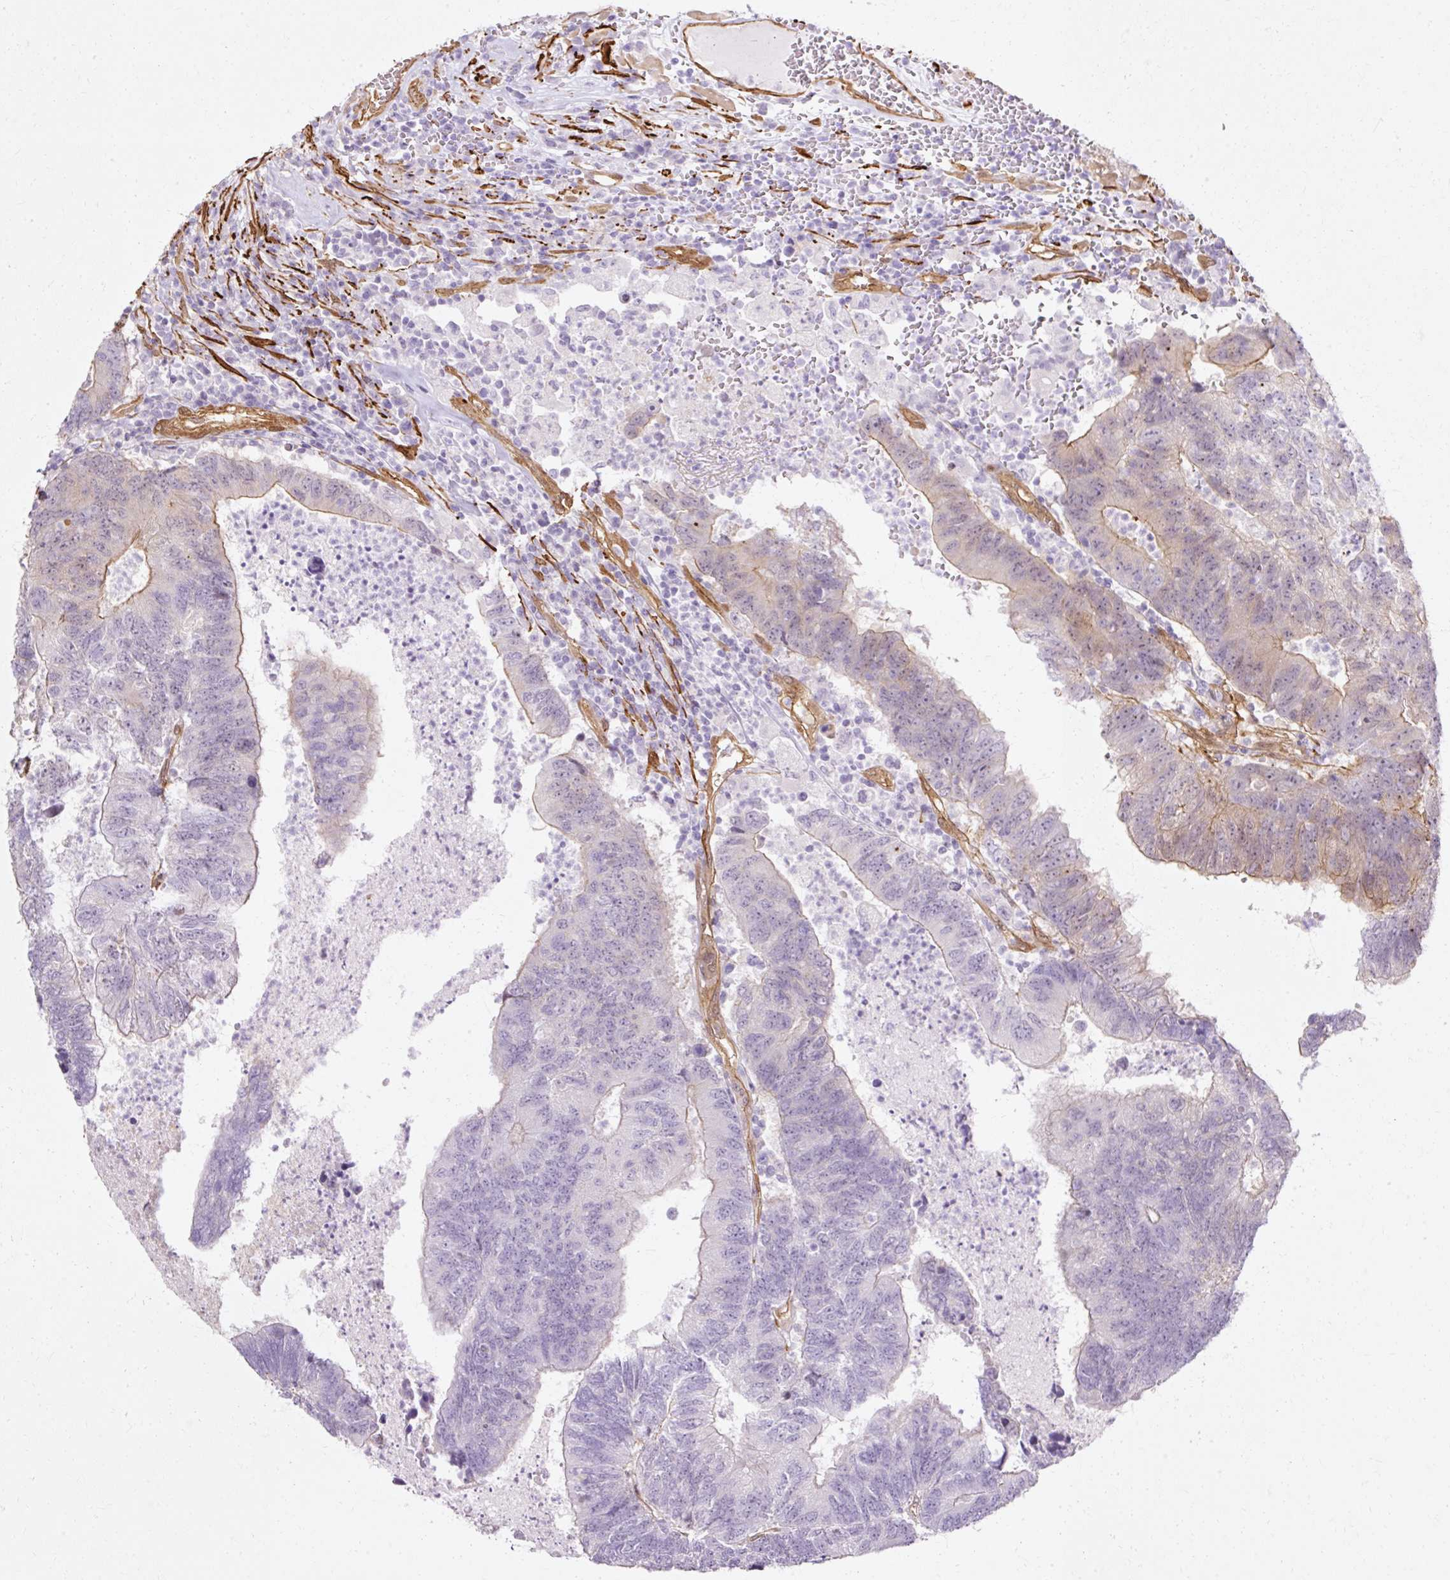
{"staining": {"intensity": "weak", "quantity": "<25%", "location": "cytoplasmic/membranous"}, "tissue": "colorectal cancer", "cell_type": "Tumor cells", "image_type": "cancer", "snomed": [{"axis": "morphology", "description": "Adenocarcinoma, NOS"}, {"axis": "topography", "description": "Colon"}], "caption": "There is no significant staining in tumor cells of colorectal cancer (adenocarcinoma). (DAB IHC, high magnification).", "gene": "CNN3", "patient": {"sex": "female", "age": 48}}